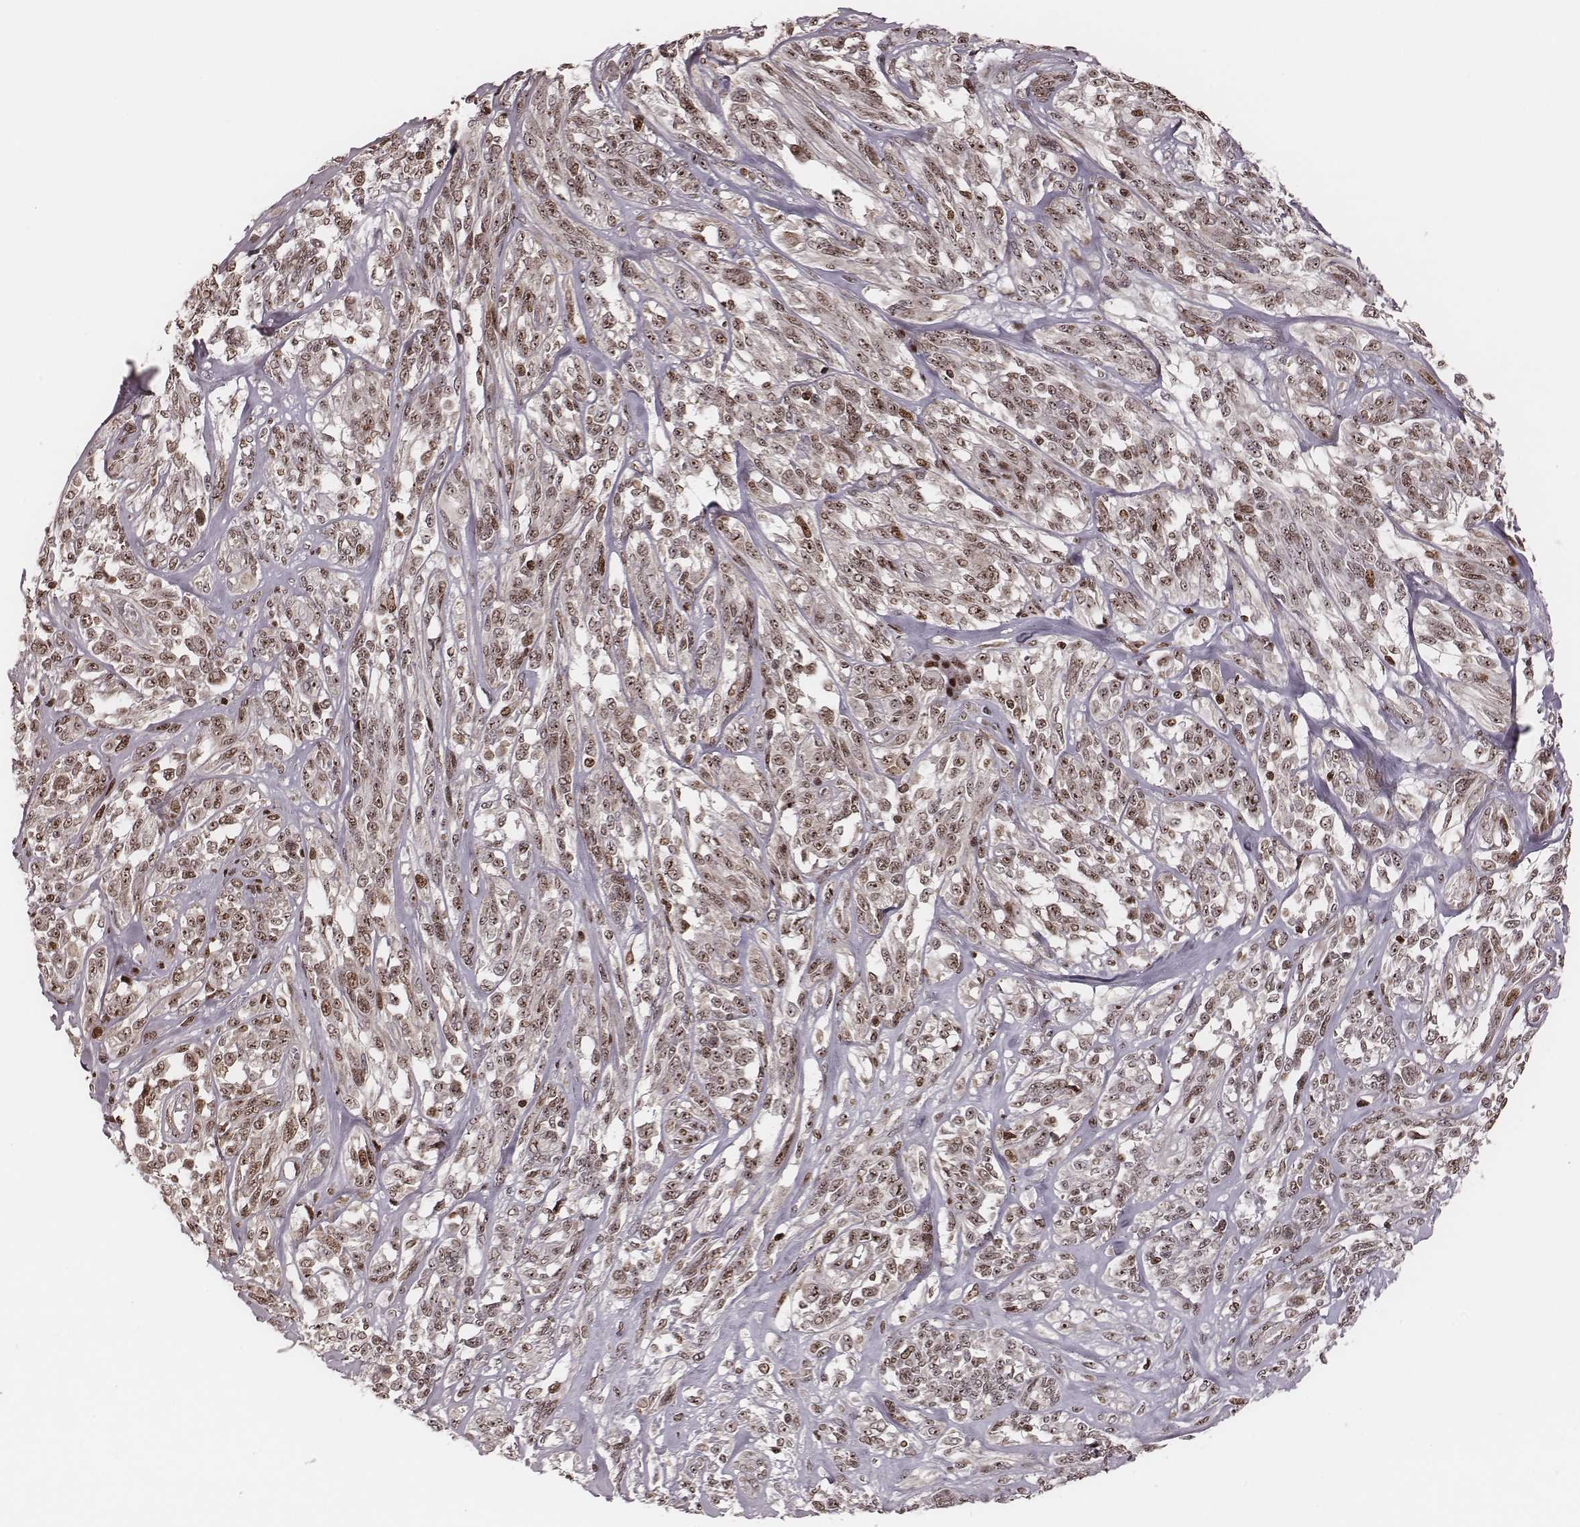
{"staining": {"intensity": "weak", "quantity": "25%-75%", "location": "nuclear"}, "tissue": "melanoma", "cell_type": "Tumor cells", "image_type": "cancer", "snomed": [{"axis": "morphology", "description": "Malignant melanoma, NOS"}, {"axis": "topography", "description": "Skin"}], "caption": "This image exhibits IHC staining of human malignant melanoma, with low weak nuclear positivity in about 25%-75% of tumor cells.", "gene": "VRK3", "patient": {"sex": "female", "age": 91}}